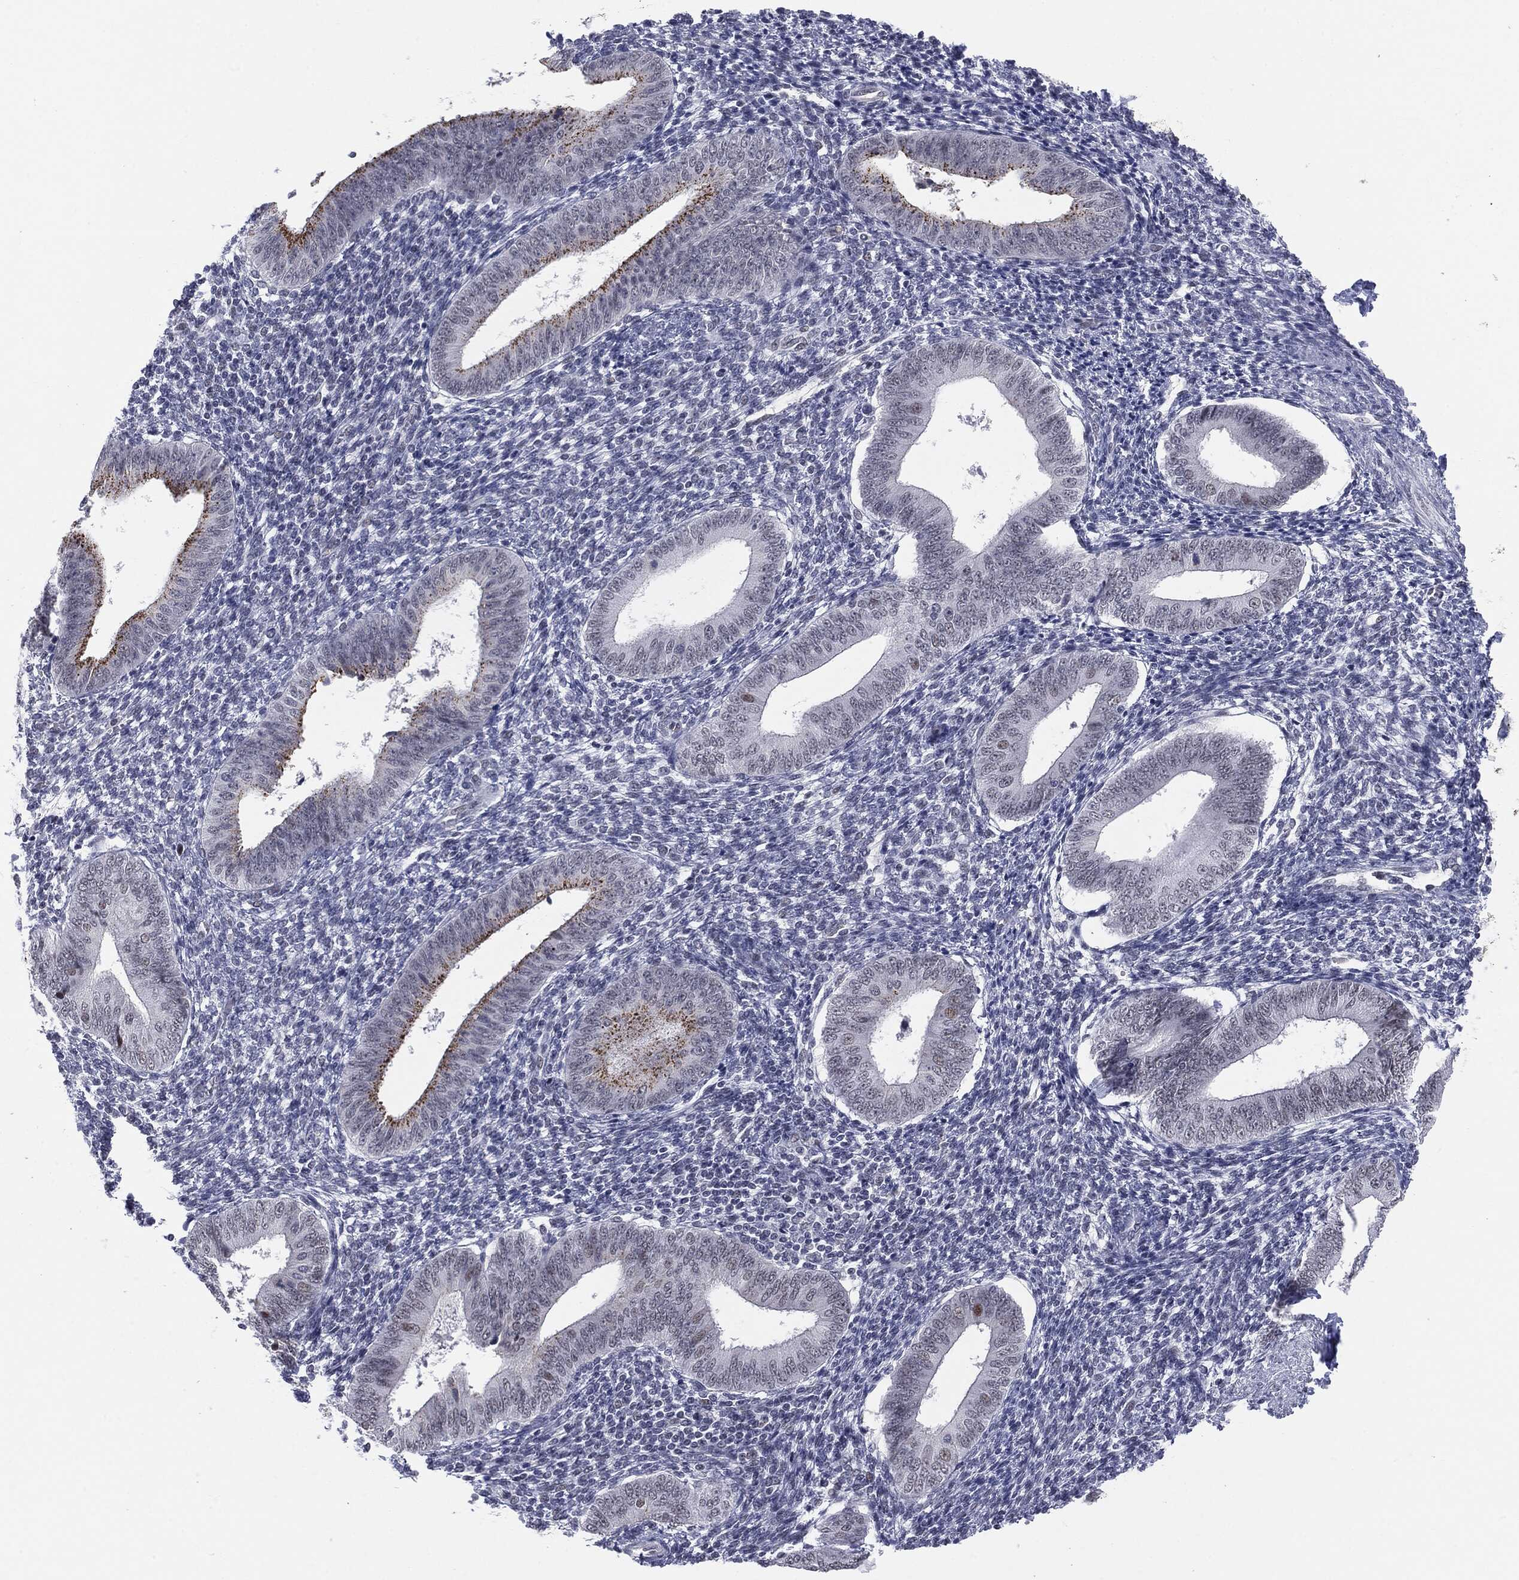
{"staining": {"intensity": "negative", "quantity": "none", "location": "none"}, "tissue": "endometrium", "cell_type": "Cells in endometrial stroma", "image_type": "normal", "snomed": [{"axis": "morphology", "description": "Normal tissue, NOS"}, {"axis": "topography", "description": "Endometrium"}], "caption": "Human endometrium stained for a protein using immunohistochemistry (IHC) displays no expression in cells in endometrial stroma.", "gene": "SLC5A5", "patient": {"sex": "female", "age": 39}}